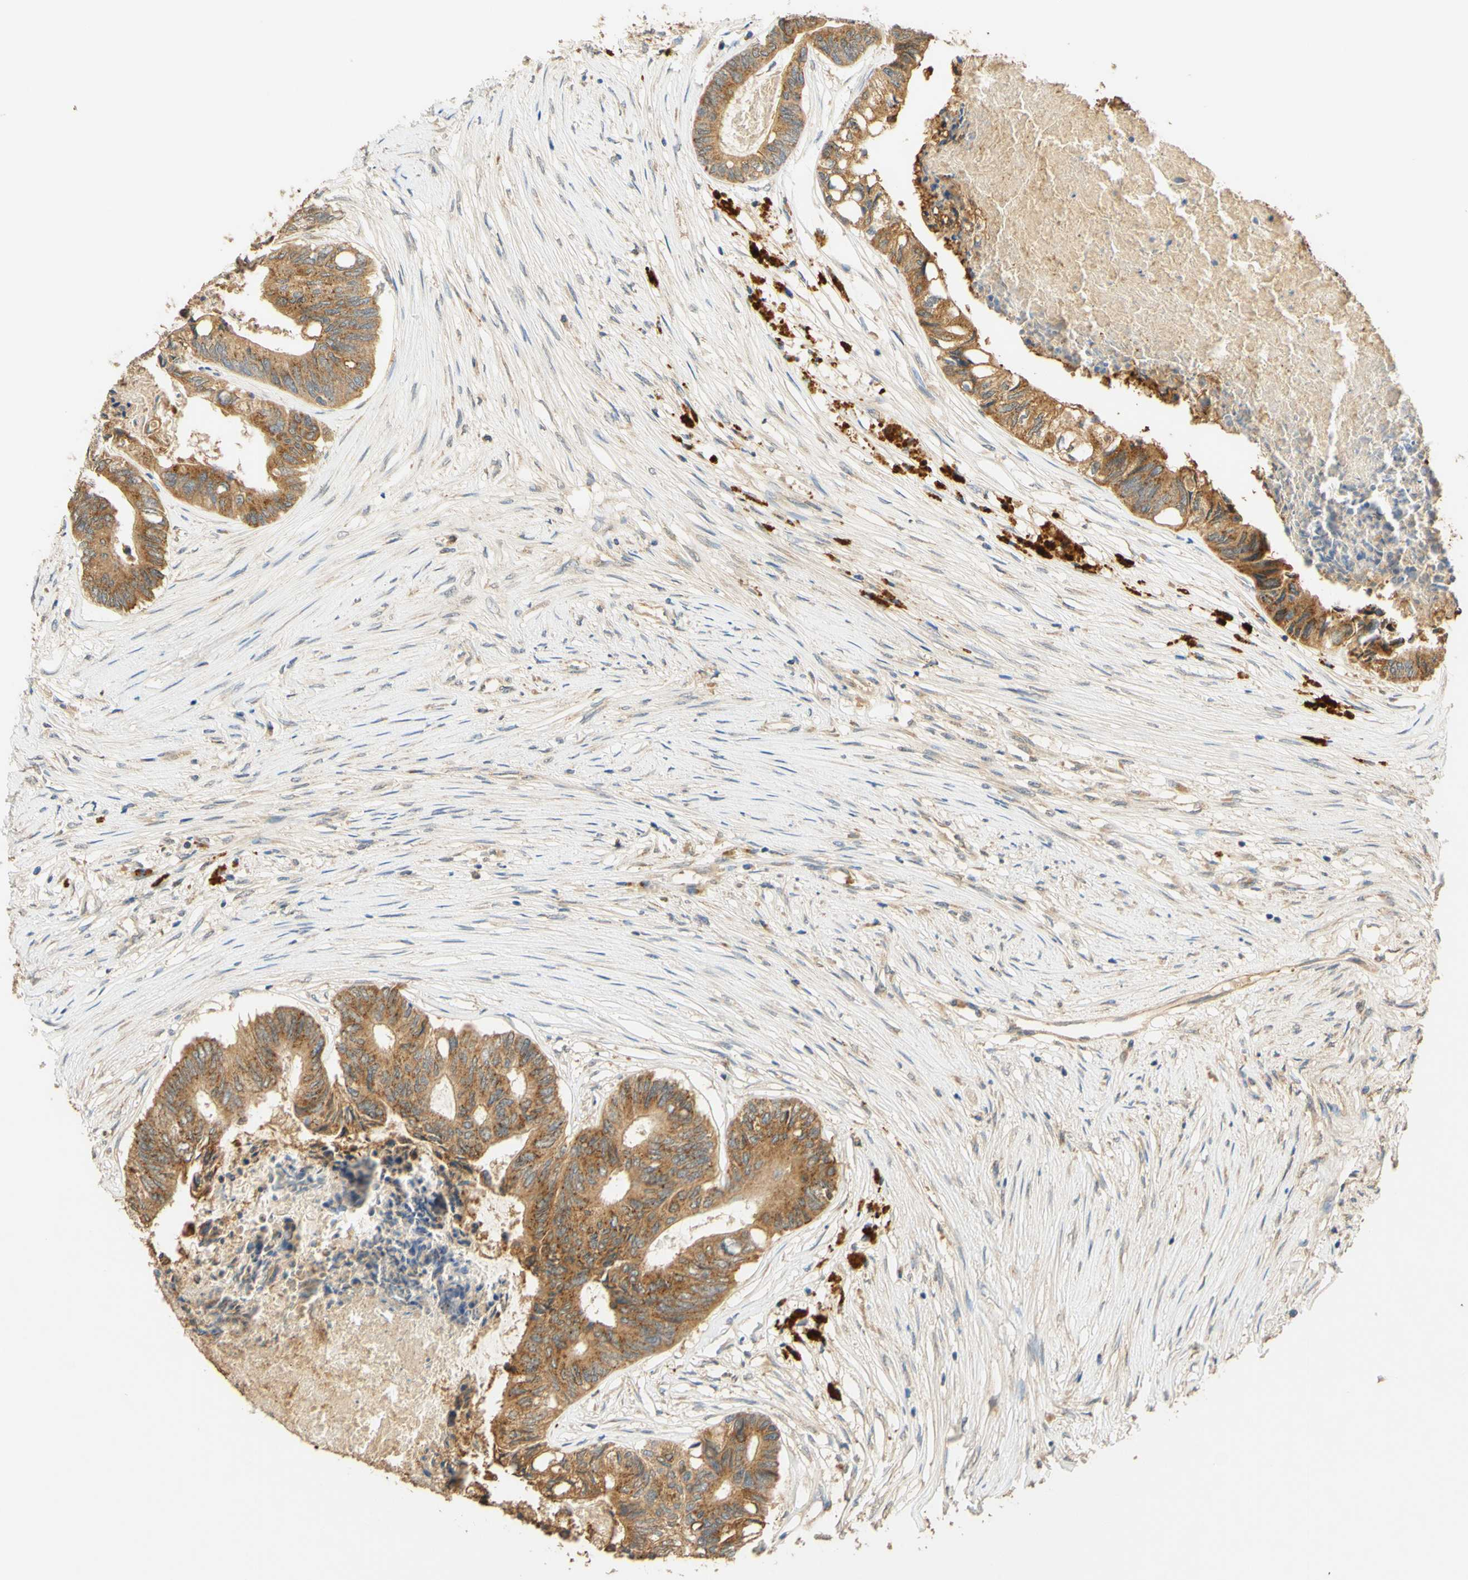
{"staining": {"intensity": "moderate", "quantity": ">75%", "location": "cytoplasmic/membranous"}, "tissue": "colorectal cancer", "cell_type": "Tumor cells", "image_type": "cancer", "snomed": [{"axis": "morphology", "description": "Adenocarcinoma, NOS"}, {"axis": "topography", "description": "Rectum"}], "caption": "Colorectal adenocarcinoma stained with IHC shows moderate cytoplasmic/membranous positivity in approximately >75% of tumor cells.", "gene": "ENTREP2", "patient": {"sex": "male", "age": 63}}